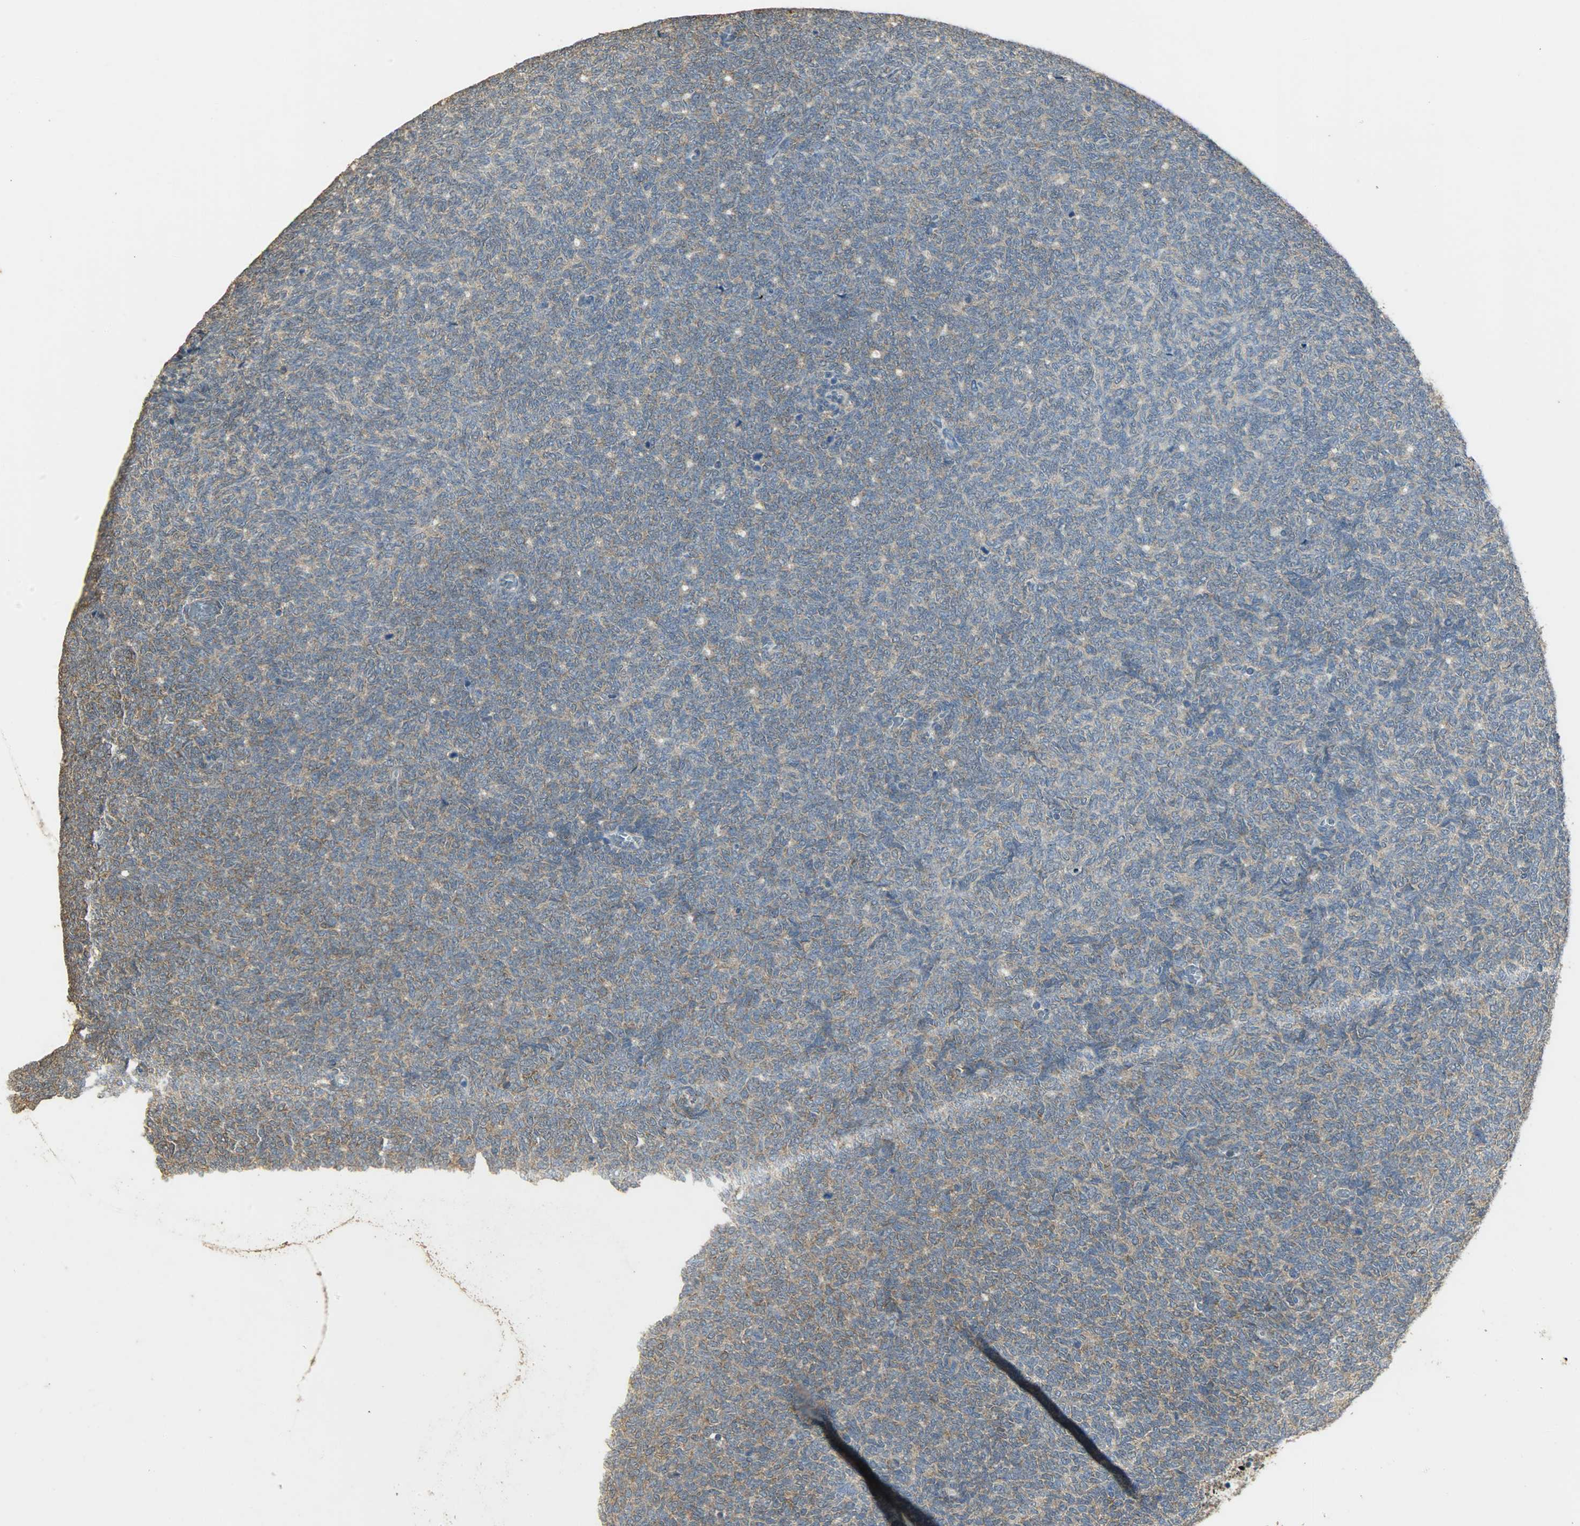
{"staining": {"intensity": "weak", "quantity": ">75%", "location": "cytoplasmic/membranous"}, "tissue": "renal cancer", "cell_type": "Tumor cells", "image_type": "cancer", "snomed": [{"axis": "morphology", "description": "Neoplasm, malignant, NOS"}, {"axis": "topography", "description": "Kidney"}], "caption": "This is an image of immunohistochemistry (IHC) staining of renal cancer, which shows weak staining in the cytoplasmic/membranous of tumor cells.", "gene": "ASB9", "patient": {"sex": "male", "age": 28}}